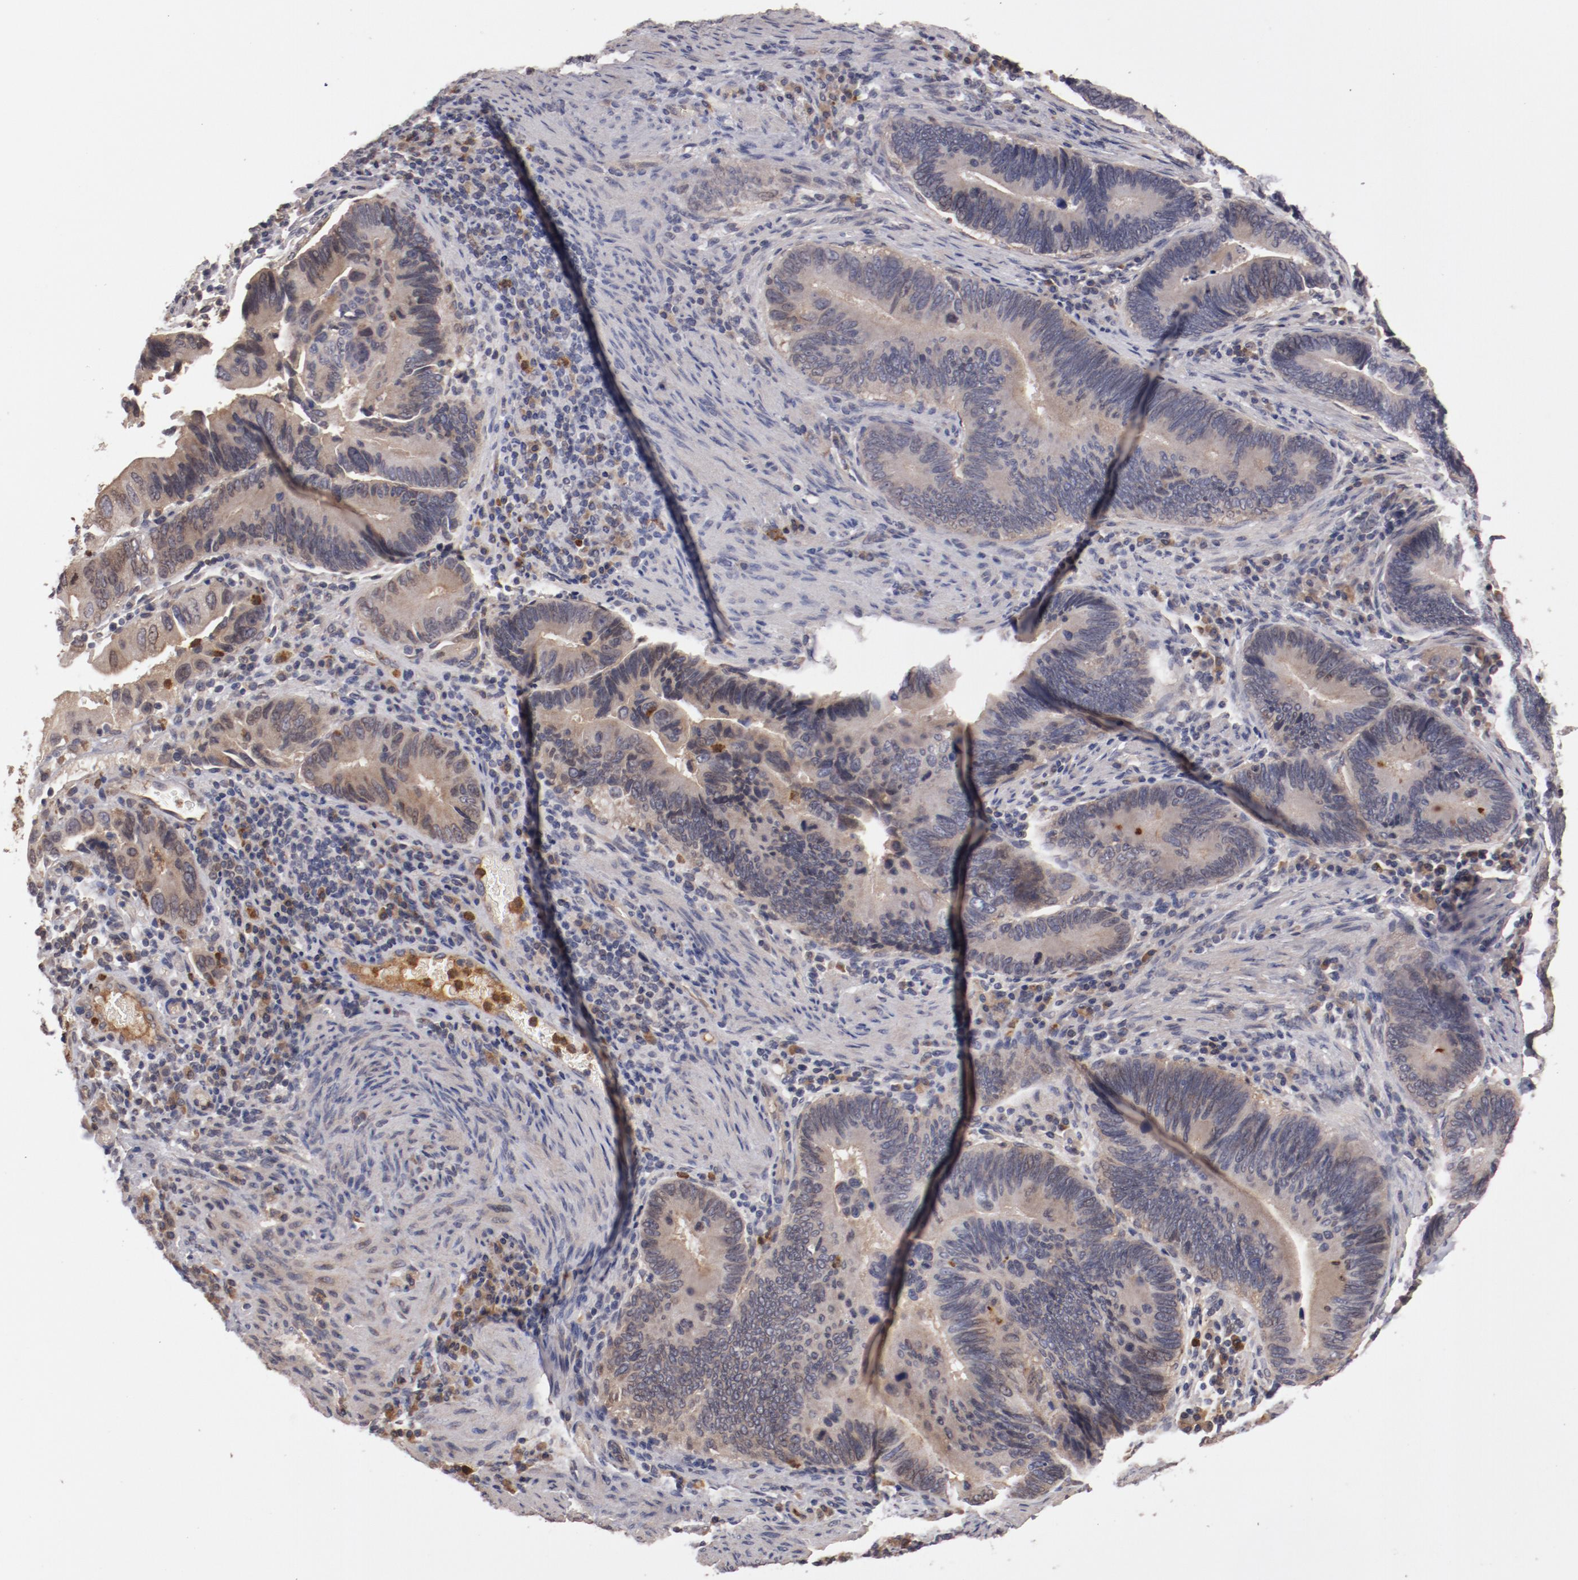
{"staining": {"intensity": "moderate", "quantity": ">75%", "location": "cytoplasmic/membranous"}, "tissue": "pancreatic cancer", "cell_type": "Tumor cells", "image_type": "cancer", "snomed": [{"axis": "morphology", "description": "Adenocarcinoma, NOS"}, {"axis": "topography", "description": "Pancreas"}], "caption": "Immunohistochemistry (IHC) staining of pancreatic adenocarcinoma, which exhibits medium levels of moderate cytoplasmic/membranous positivity in approximately >75% of tumor cells indicating moderate cytoplasmic/membranous protein positivity. The staining was performed using DAB (brown) for protein detection and nuclei were counterstained in hematoxylin (blue).", "gene": "SERPINA7", "patient": {"sex": "female", "age": 70}}